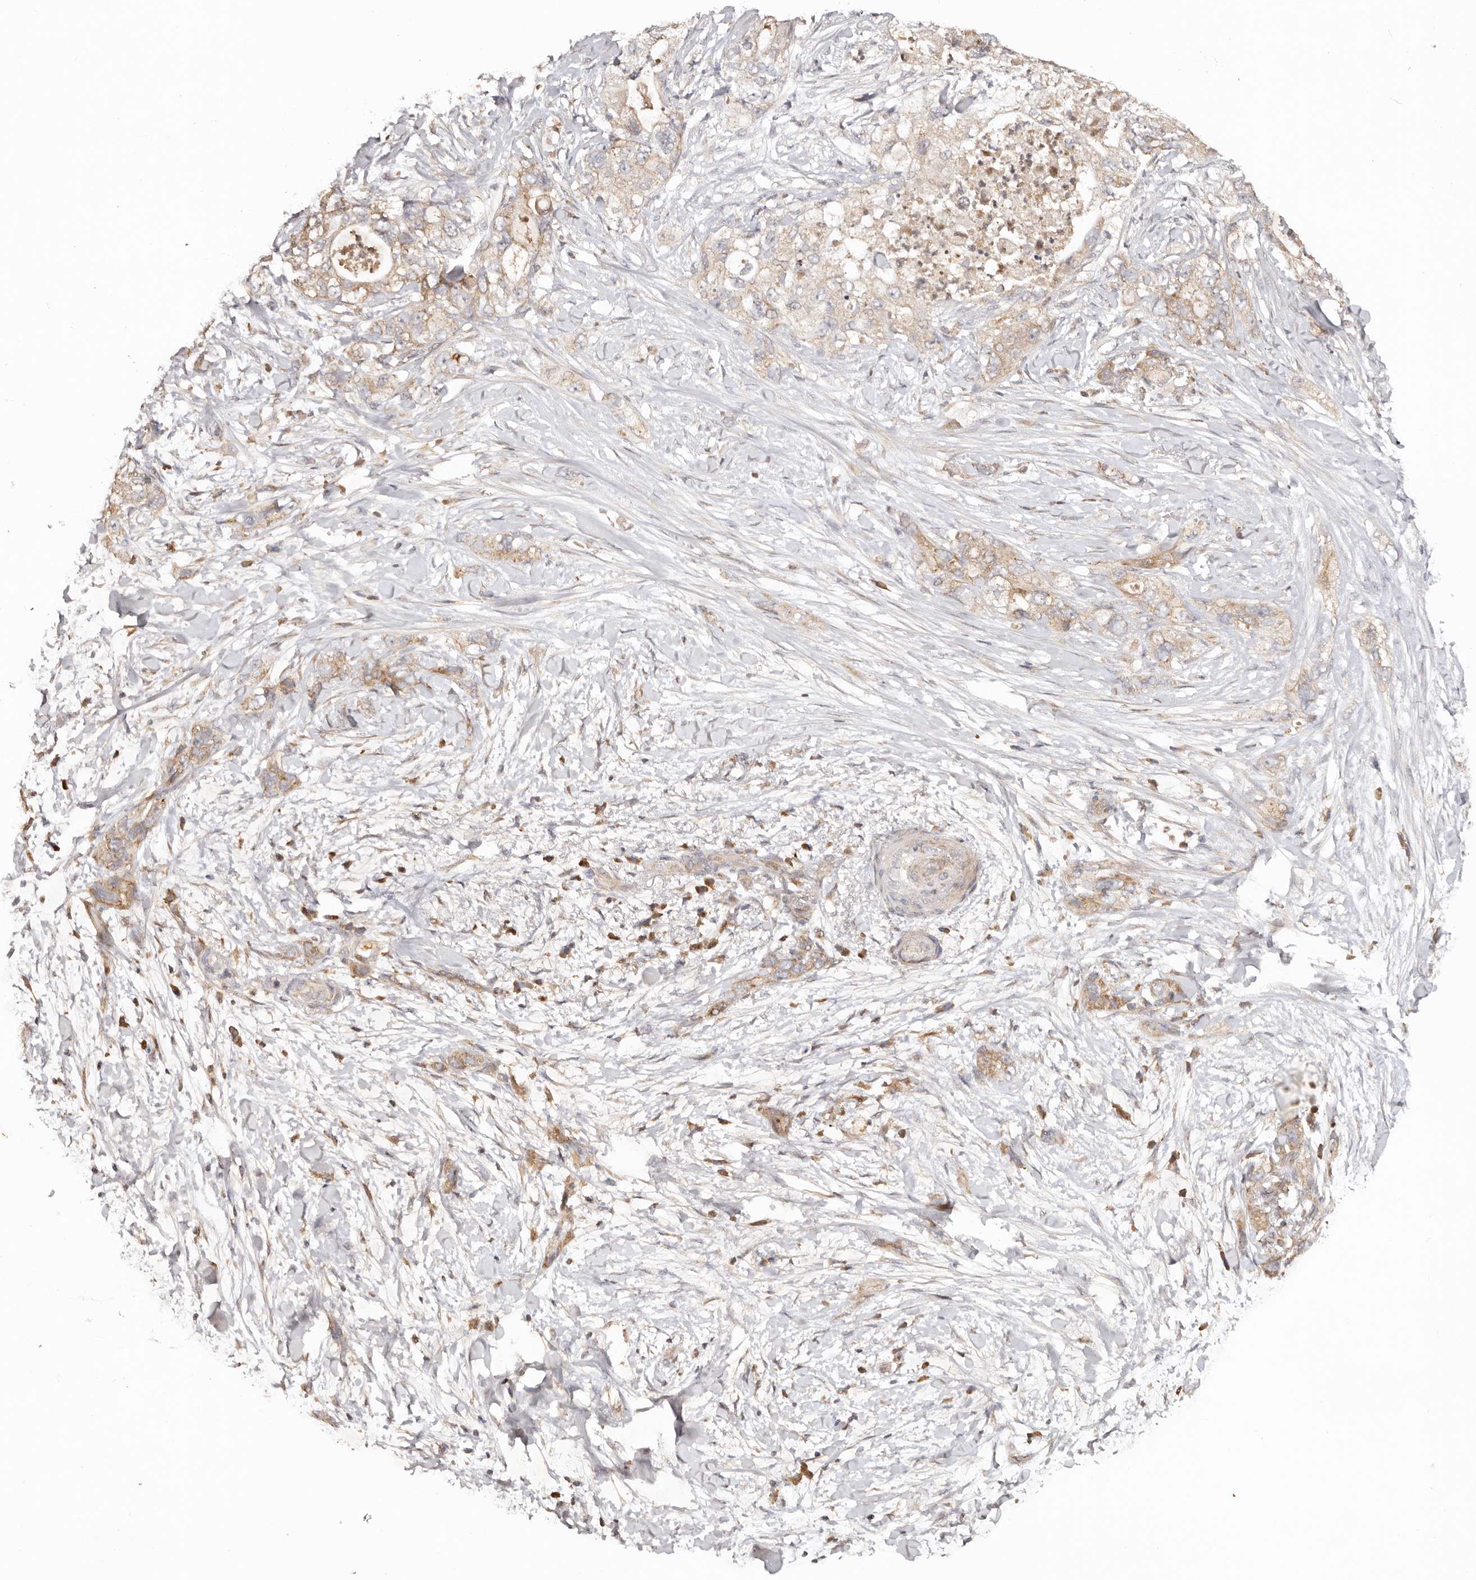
{"staining": {"intensity": "weak", "quantity": ">75%", "location": "cytoplasmic/membranous"}, "tissue": "pancreatic cancer", "cell_type": "Tumor cells", "image_type": "cancer", "snomed": [{"axis": "morphology", "description": "Adenocarcinoma, NOS"}, {"axis": "topography", "description": "Pancreas"}], "caption": "The immunohistochemical stain shows weak cytoplasmic/membranous expression in tumor cells of adenocarcinoma (pancreatic) tissue.", "gene": "PKIB", "patient": {"sex": "female", "age": 73}}